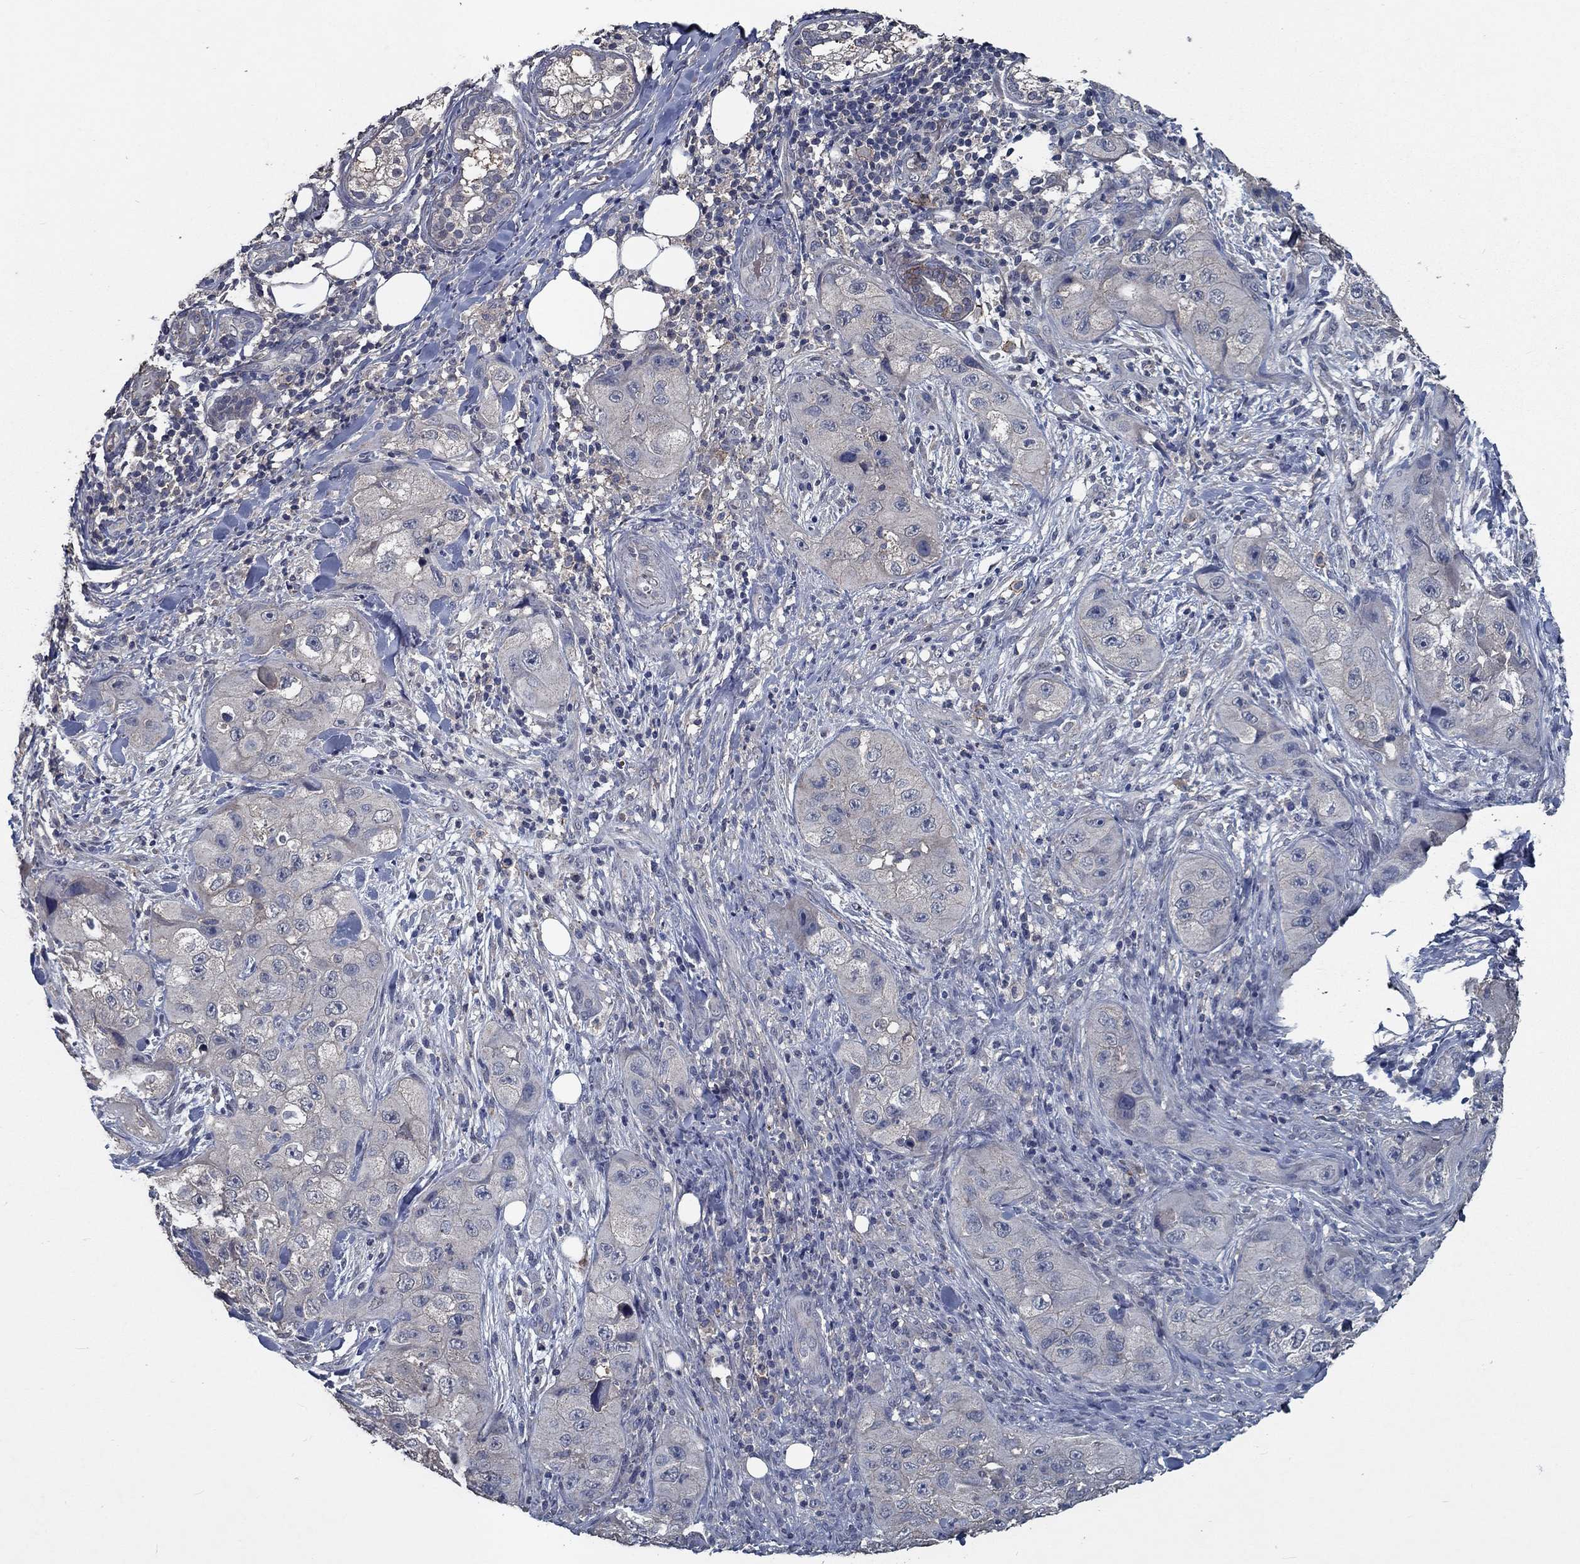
{"staining": {"intensity": "negative", "quantity": "none", "location": "none"}, "tissue": "skin cancer", "cell_type": "Tumor cells", "image_type": "cancer", "snomed": [{"axis": "morphology", "description": "Squamous cell carcinoma, NOS"}, {"axis": "topography", "description": "Skin"}, {"axis": "topography", "description": "Subcutis"}], "caption": "A photomicrograph of human skin cancer (squamous cell carcinoma) is negative for staining in tumor cells.", "gene": "SLC44A1", "patient": {"sex": "male", "age": 73}}